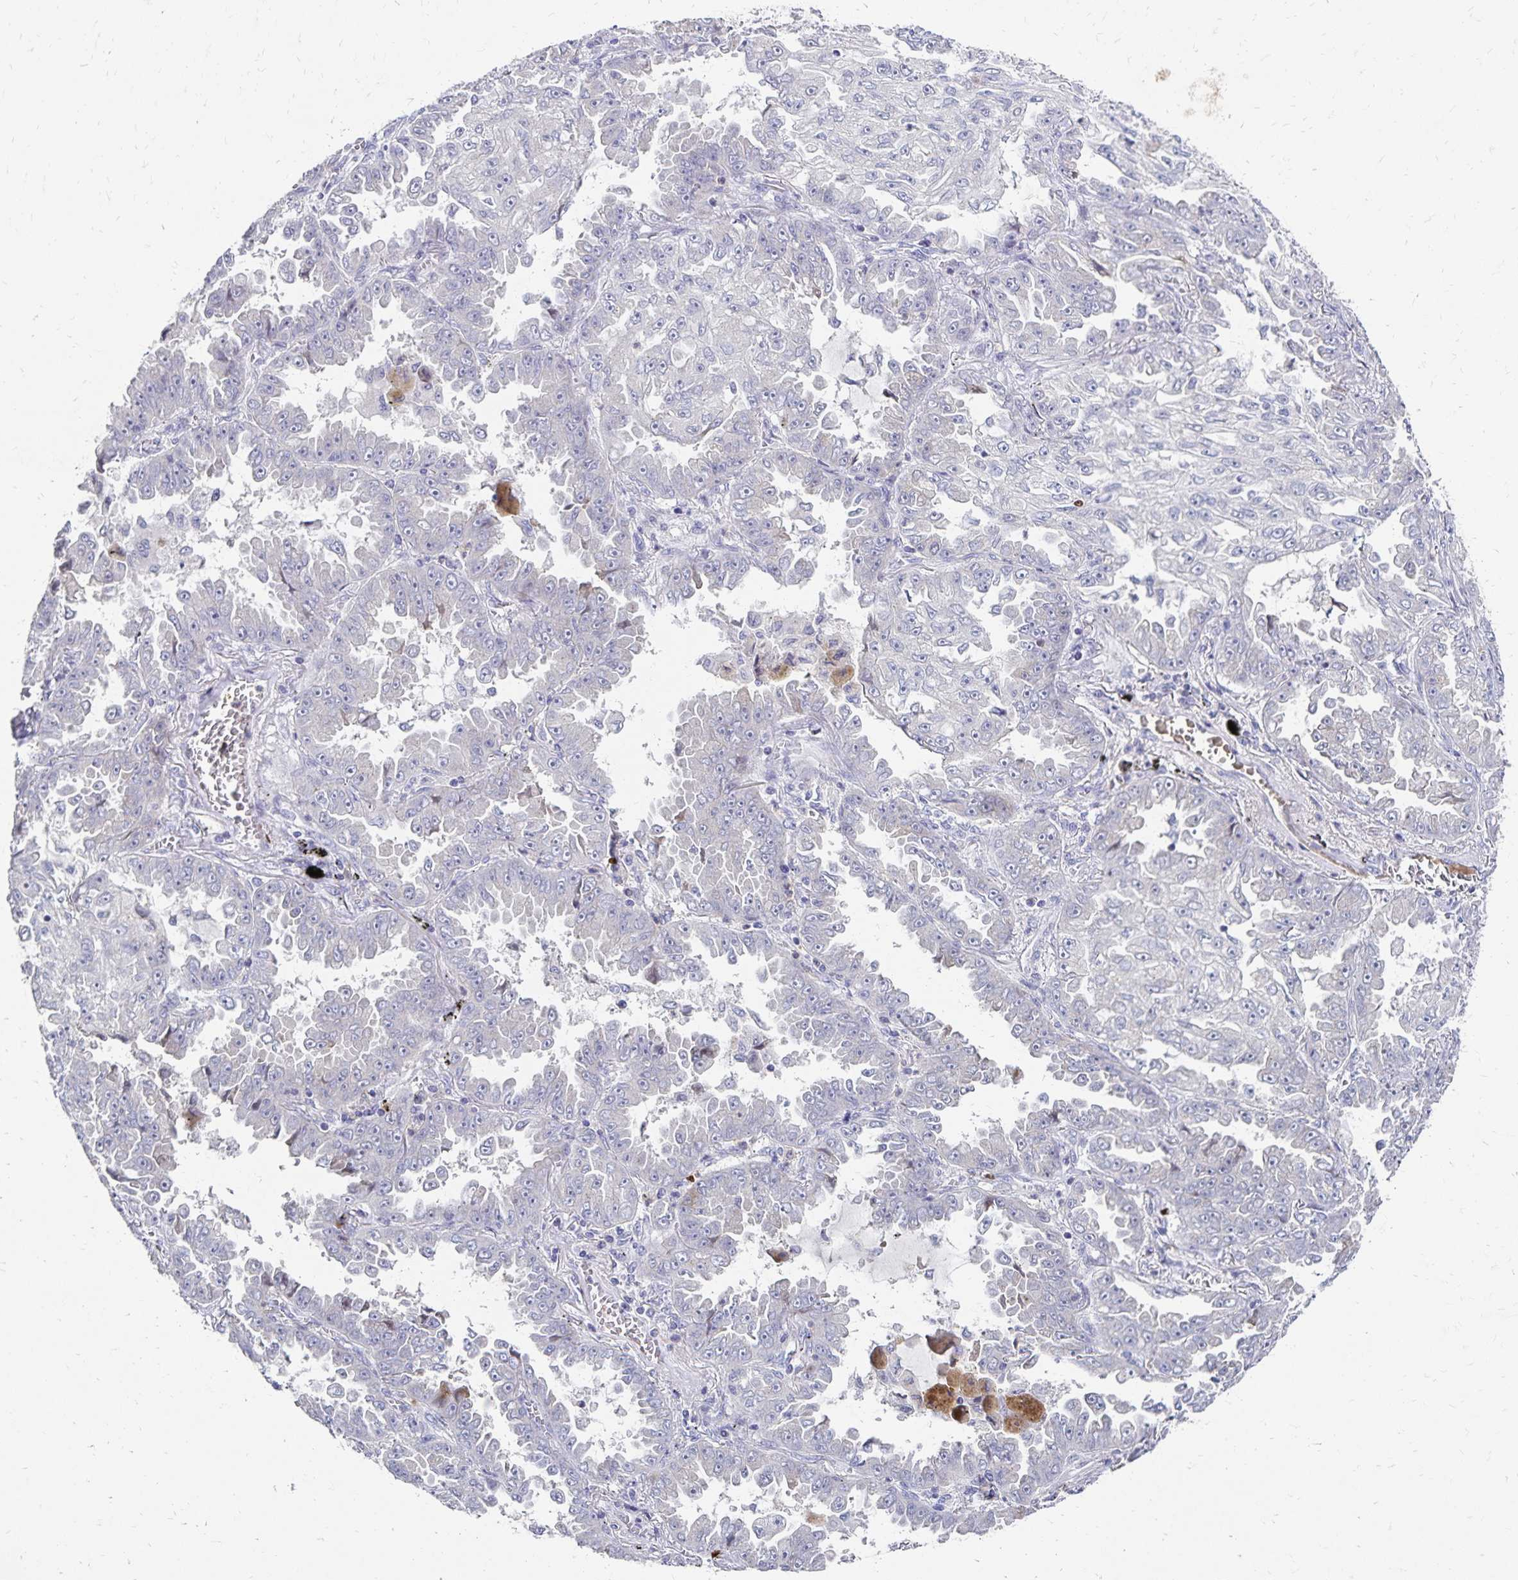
{"staining": {"intensity": "negative", "quantity": "none", "location": "none"}, "tissue": "lung cancer", "cell_type": "Tumor cells", "image_type": "cancer", "snomed": [{"axis": "morphology", "description": "Adenocarcinoma, NOS"}, {"axis": "topography", "description": "Lung"}], "caption": "Photomicrograph shows no significant protein positivity in tumor cells of lung adenocarcinoma.", "gene": "PAX5", "patient": {"sex": "female", "age": 52}}